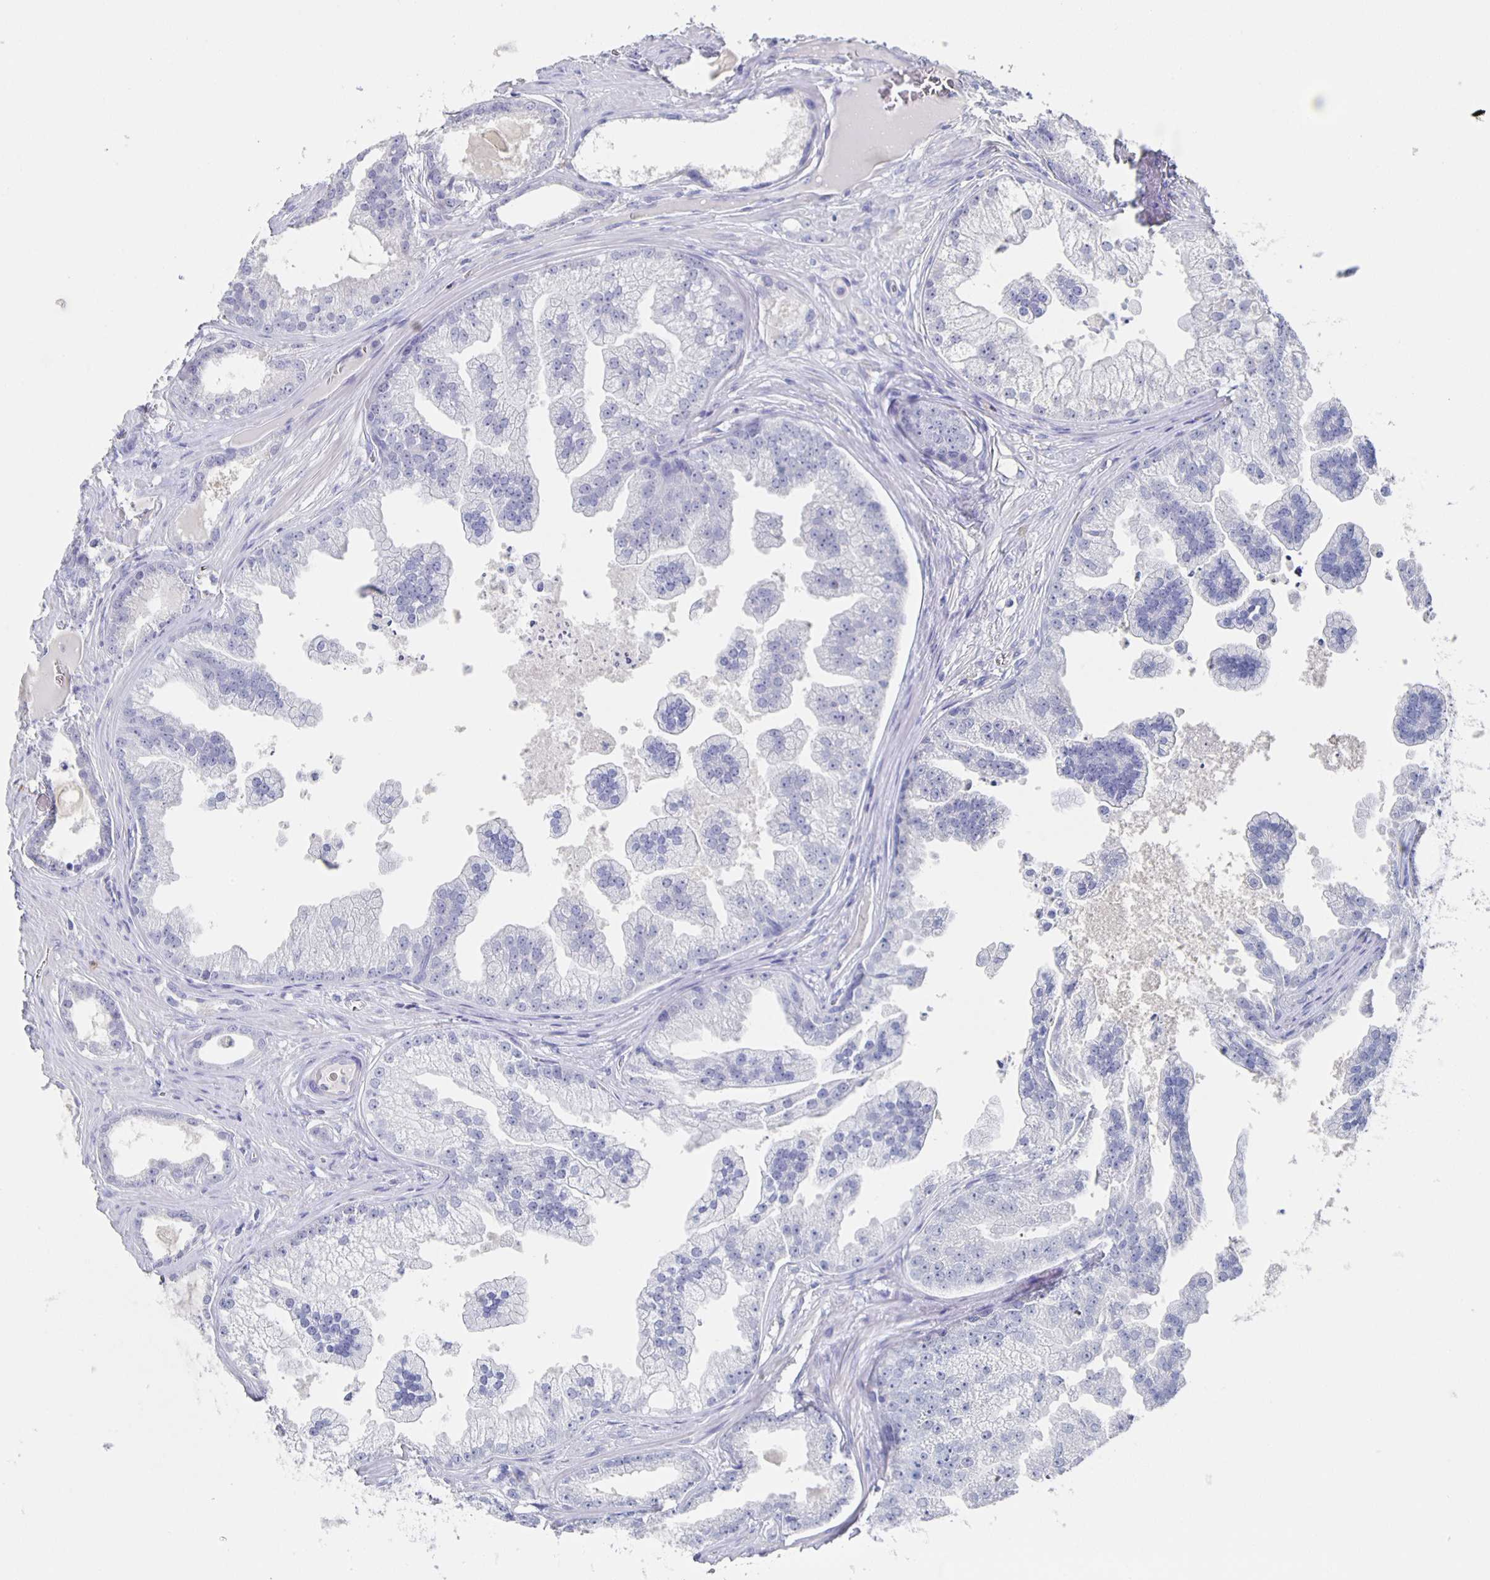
{"staining": {"intensity": "negative", "quantity": "none", "location": "none"}, "tissue": "prostate cancer", "cell_type": "Tumor cells", "image_type": "cancer", "snomed": [{"axis": "morphology", "description": "Adenocarcinoma, Low grade"}, {"axis": "topography", "description": "Prostate"}], "caption": "Tumor cells are negative for protein expression in human prostate cancer.", "gene": "CACNA2D2", "patient": {"sex": "male", "age": 65}}